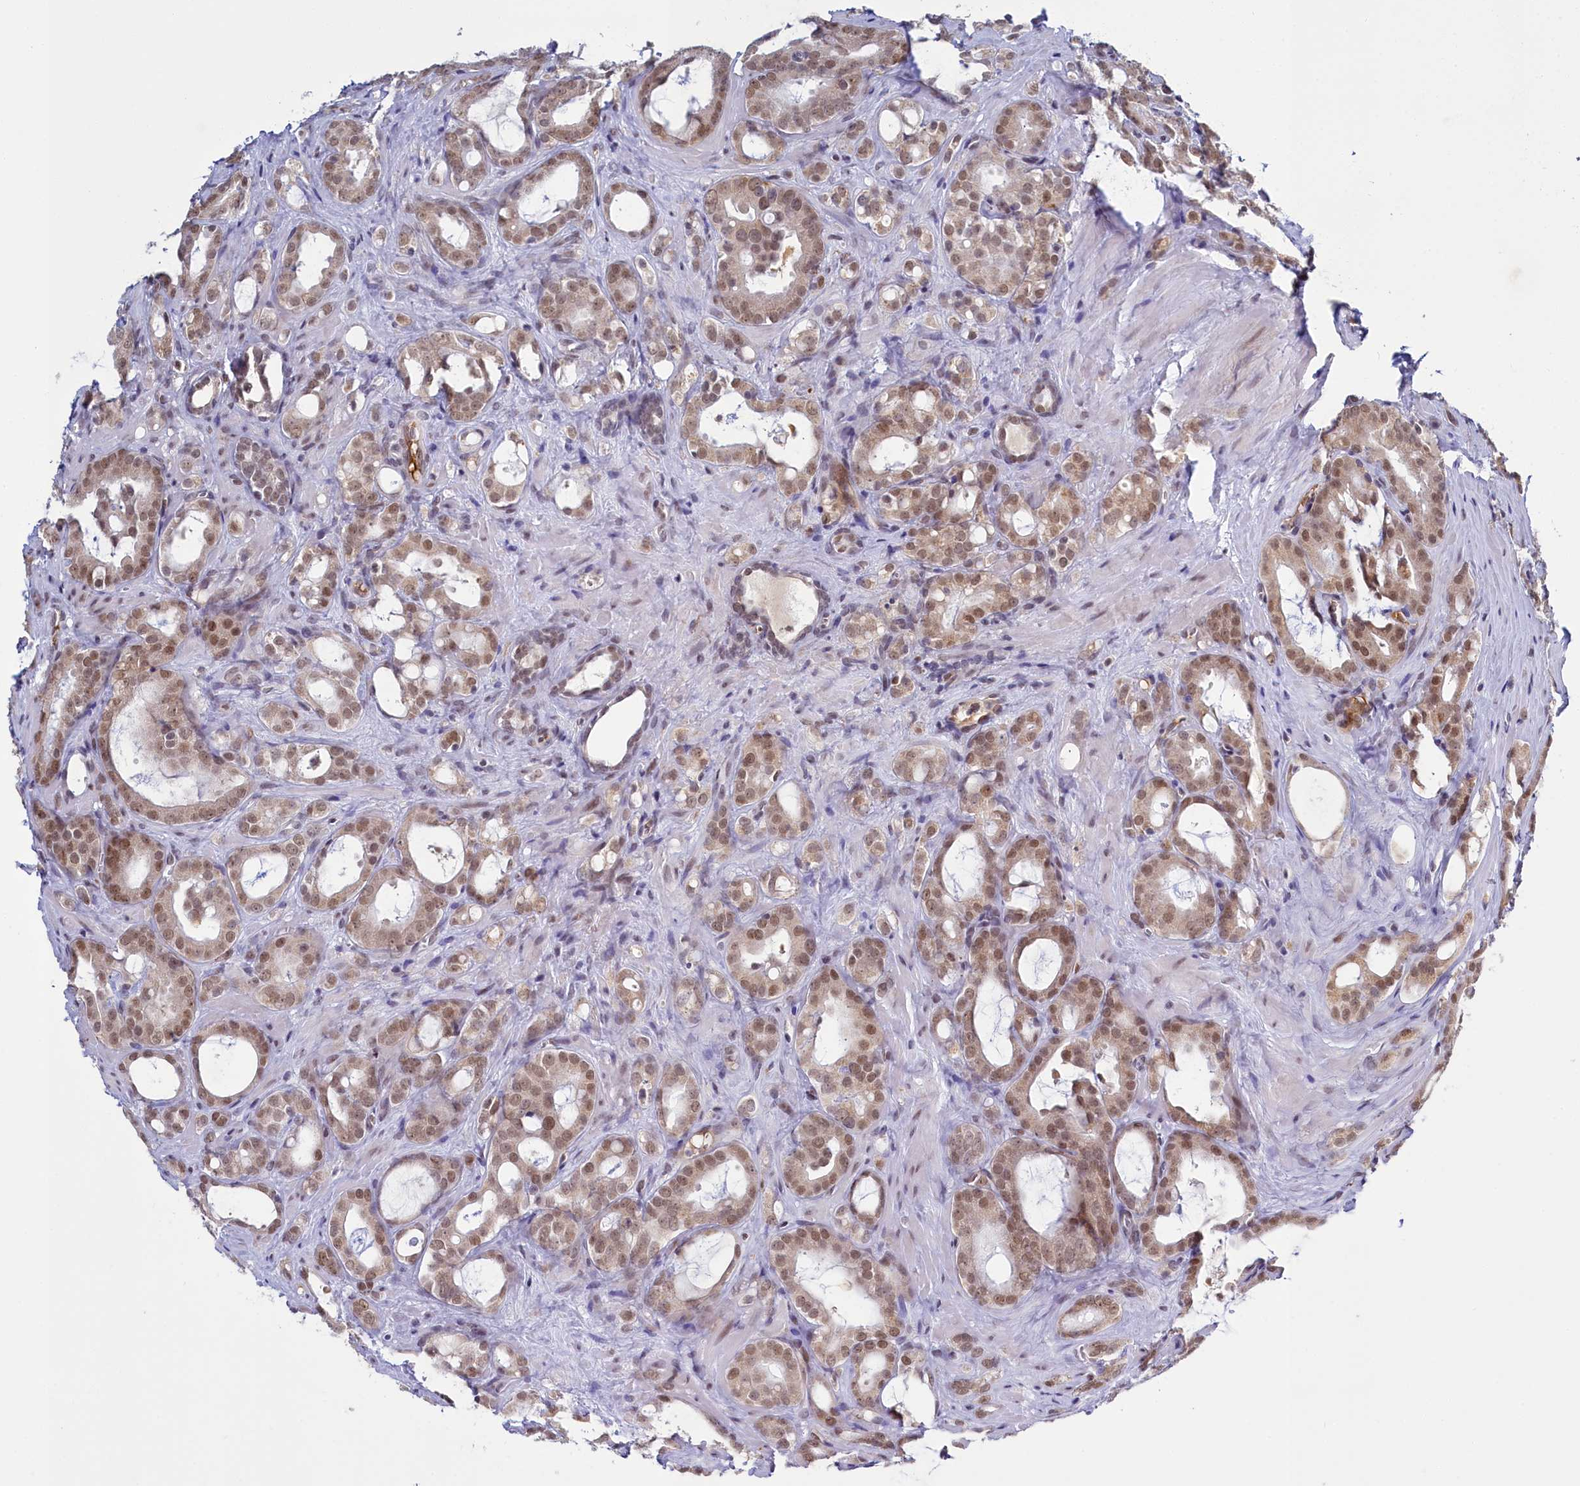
{"staining": {"intensity": "weak", "quantity": ">75%", "location": "nuclear"}, "tissue": "prostate cancer", "cell_type": "Tumor cells", "image_type": "cancer", "snomed": [{"axis": "morphology", "description": "Adenocarcinoma, High grade"}, {"axis": "topography", "description": "Prostate"}], "caption": "This image exhibits IHC staining of human adenocarcinoma (high-grade) (prostate), with low weak nuclear positivity in about >75% of tumor cells.", "gene": "PPHLN1", "patient": {"sex": "male", "age": 72}}